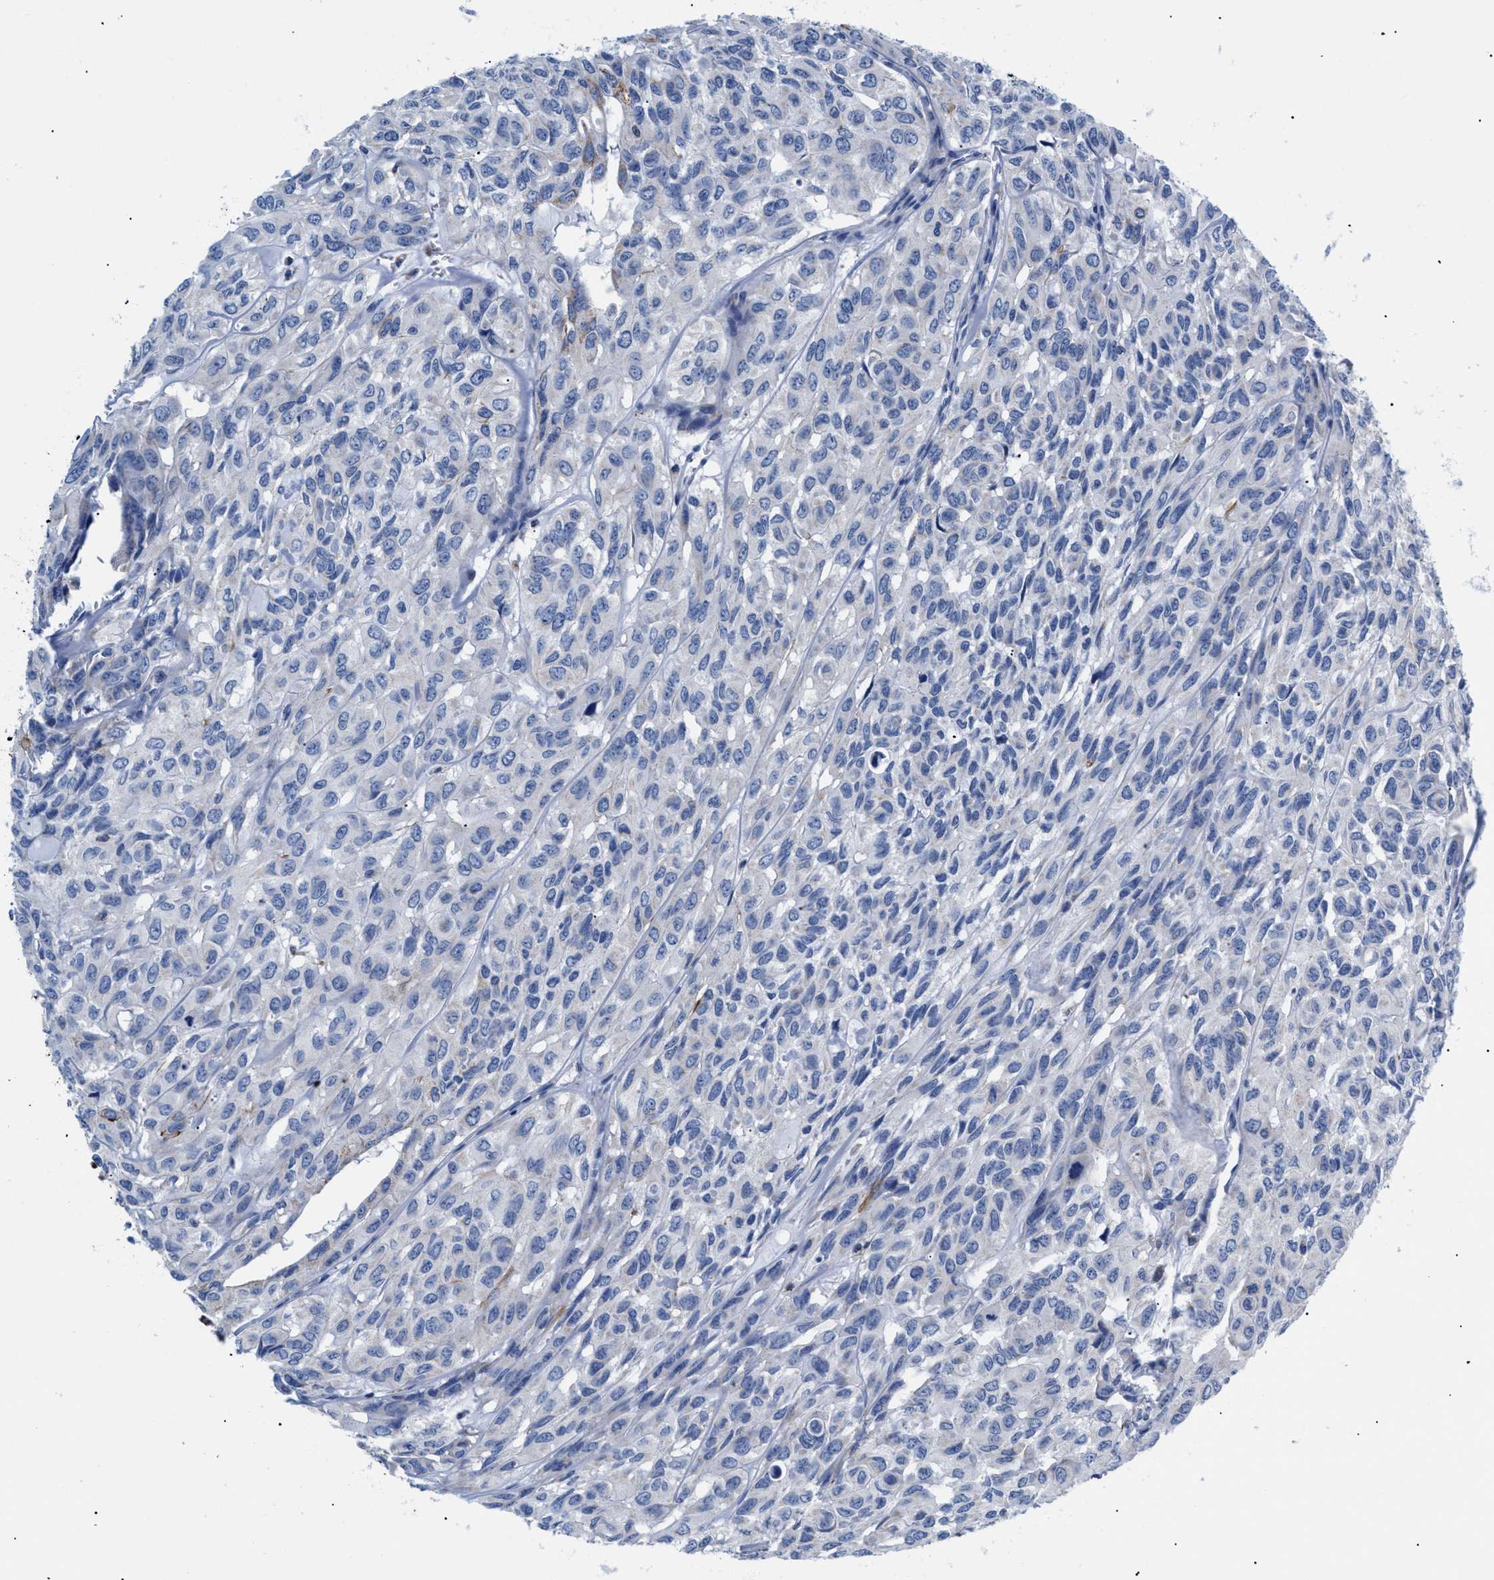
{"staining": {"intensity": "negative", "quantity": "none", "location": "none"}, "tissue": "head and neck cancer", "cell_type": "Tumor cells", "image_type": "cancer", "snomed": [{"axis": "morphology", "description": "Adenocarcinoma, NOS"}, {"axis": "topography", "description": "Salivary gland, NOS"}, {"axis": "topography", "description": "Head-Neck"}], "caption": "Immunohistochemical staining of human head and neck cancer exhibits no significant expression in tumor cells.", "gene": "GPR149", "patient": {"sex": "female", "age": 76}}